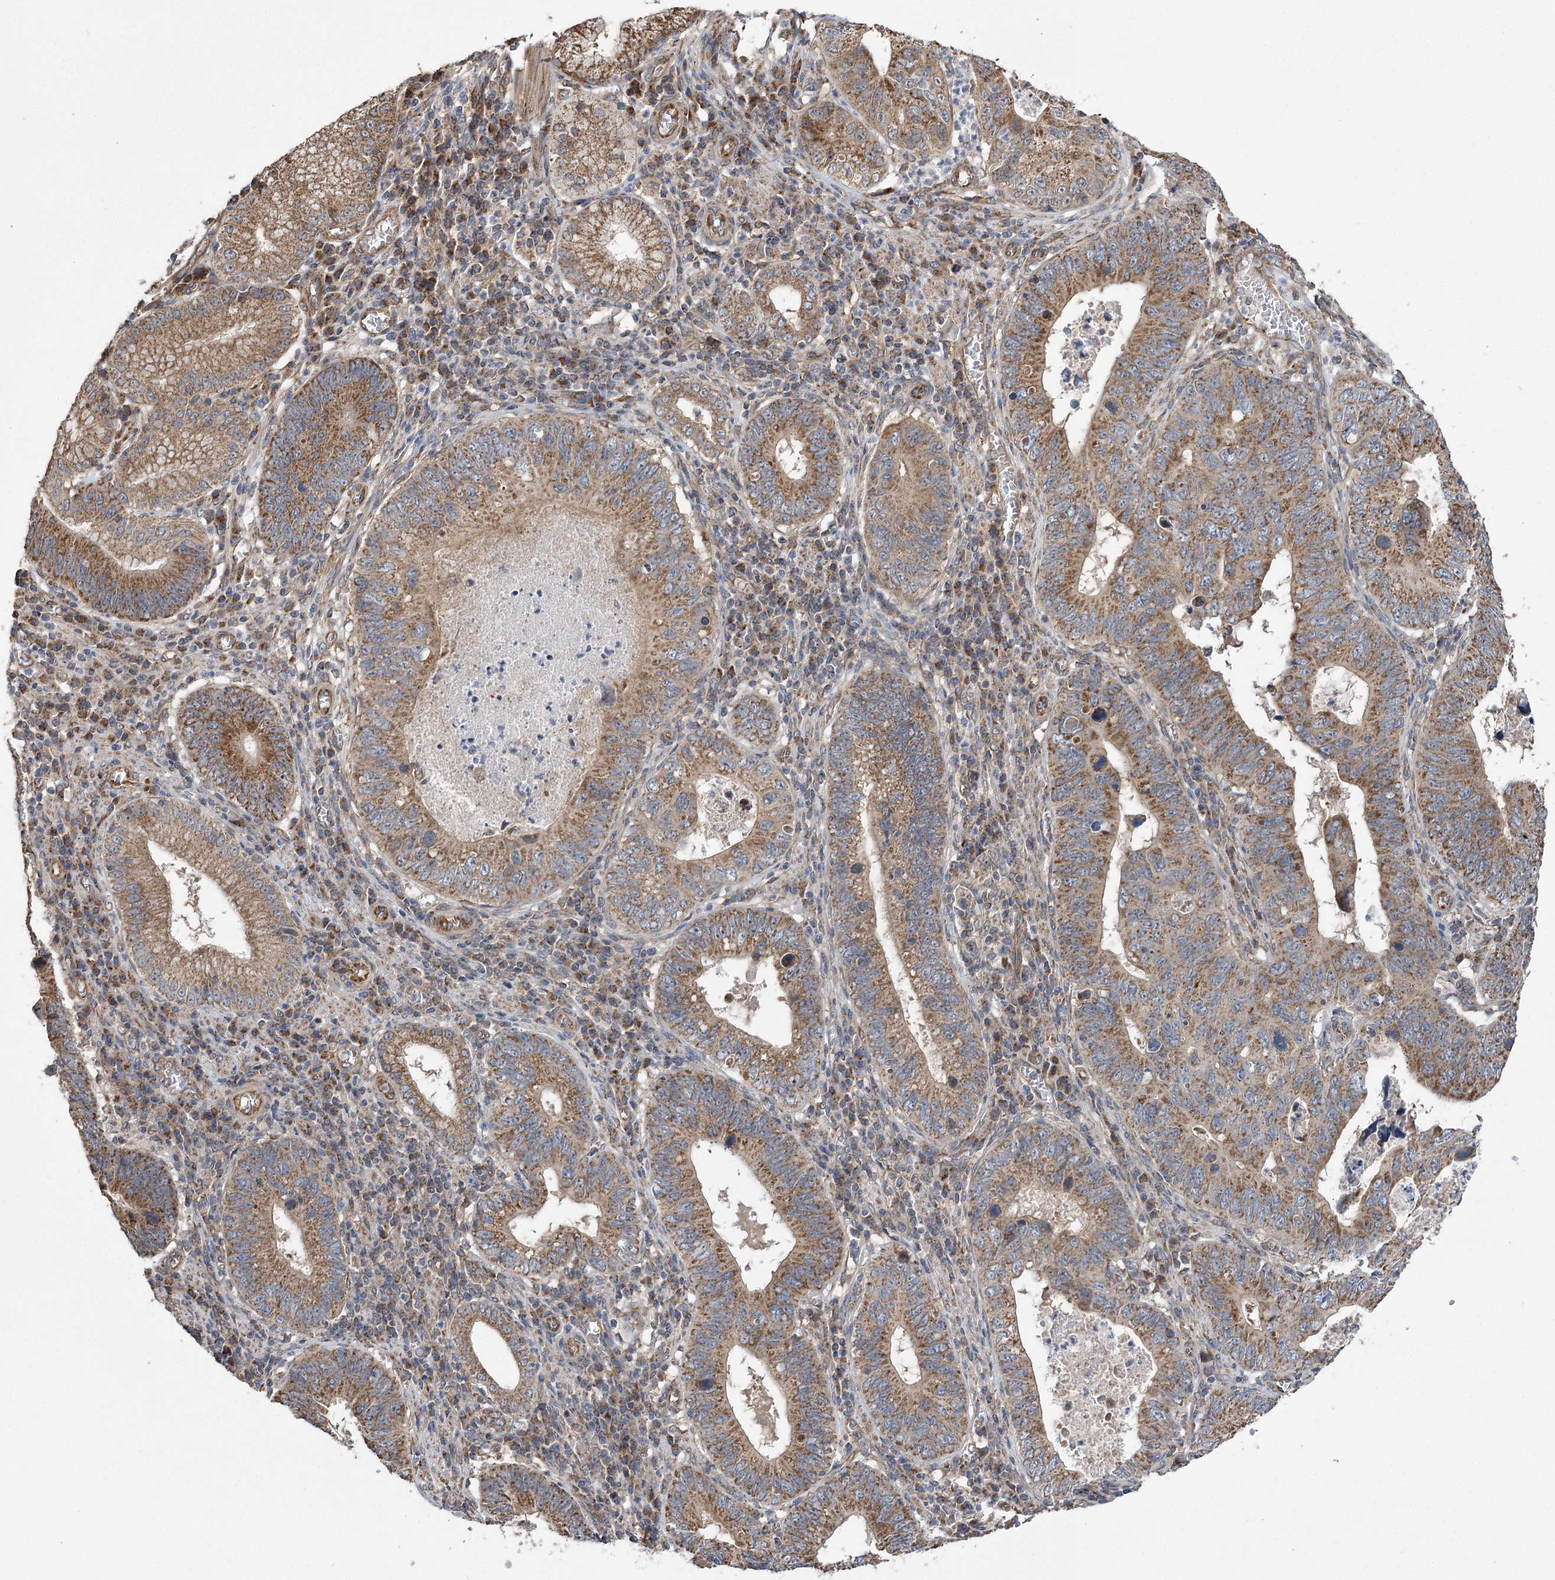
{"staining": {"intensity": "moderate", "quantity": ">75%", "location": "cytoplasmic/membranous"}, "tissue": "stomach cancer", "cell_type": "Tumor cells", "image_type": "cancer", "snomed": [{"axis": "morphology", "description": "Adenocarcinoma, NOS"}, {"axis": "topography", "description": "Stomach"}], "caption": "DAB immunohistochemical staining of human stomach cancer (adenocarcinoma) exhibits moderate cytoplasmic/membranous protein positivity in about >75% of tumor cells. (brown staining indicates protein expression, while blue staining denotes nuclei).", "gene": "RWDD4", "patient": {"sex": "male", "age": 59}}